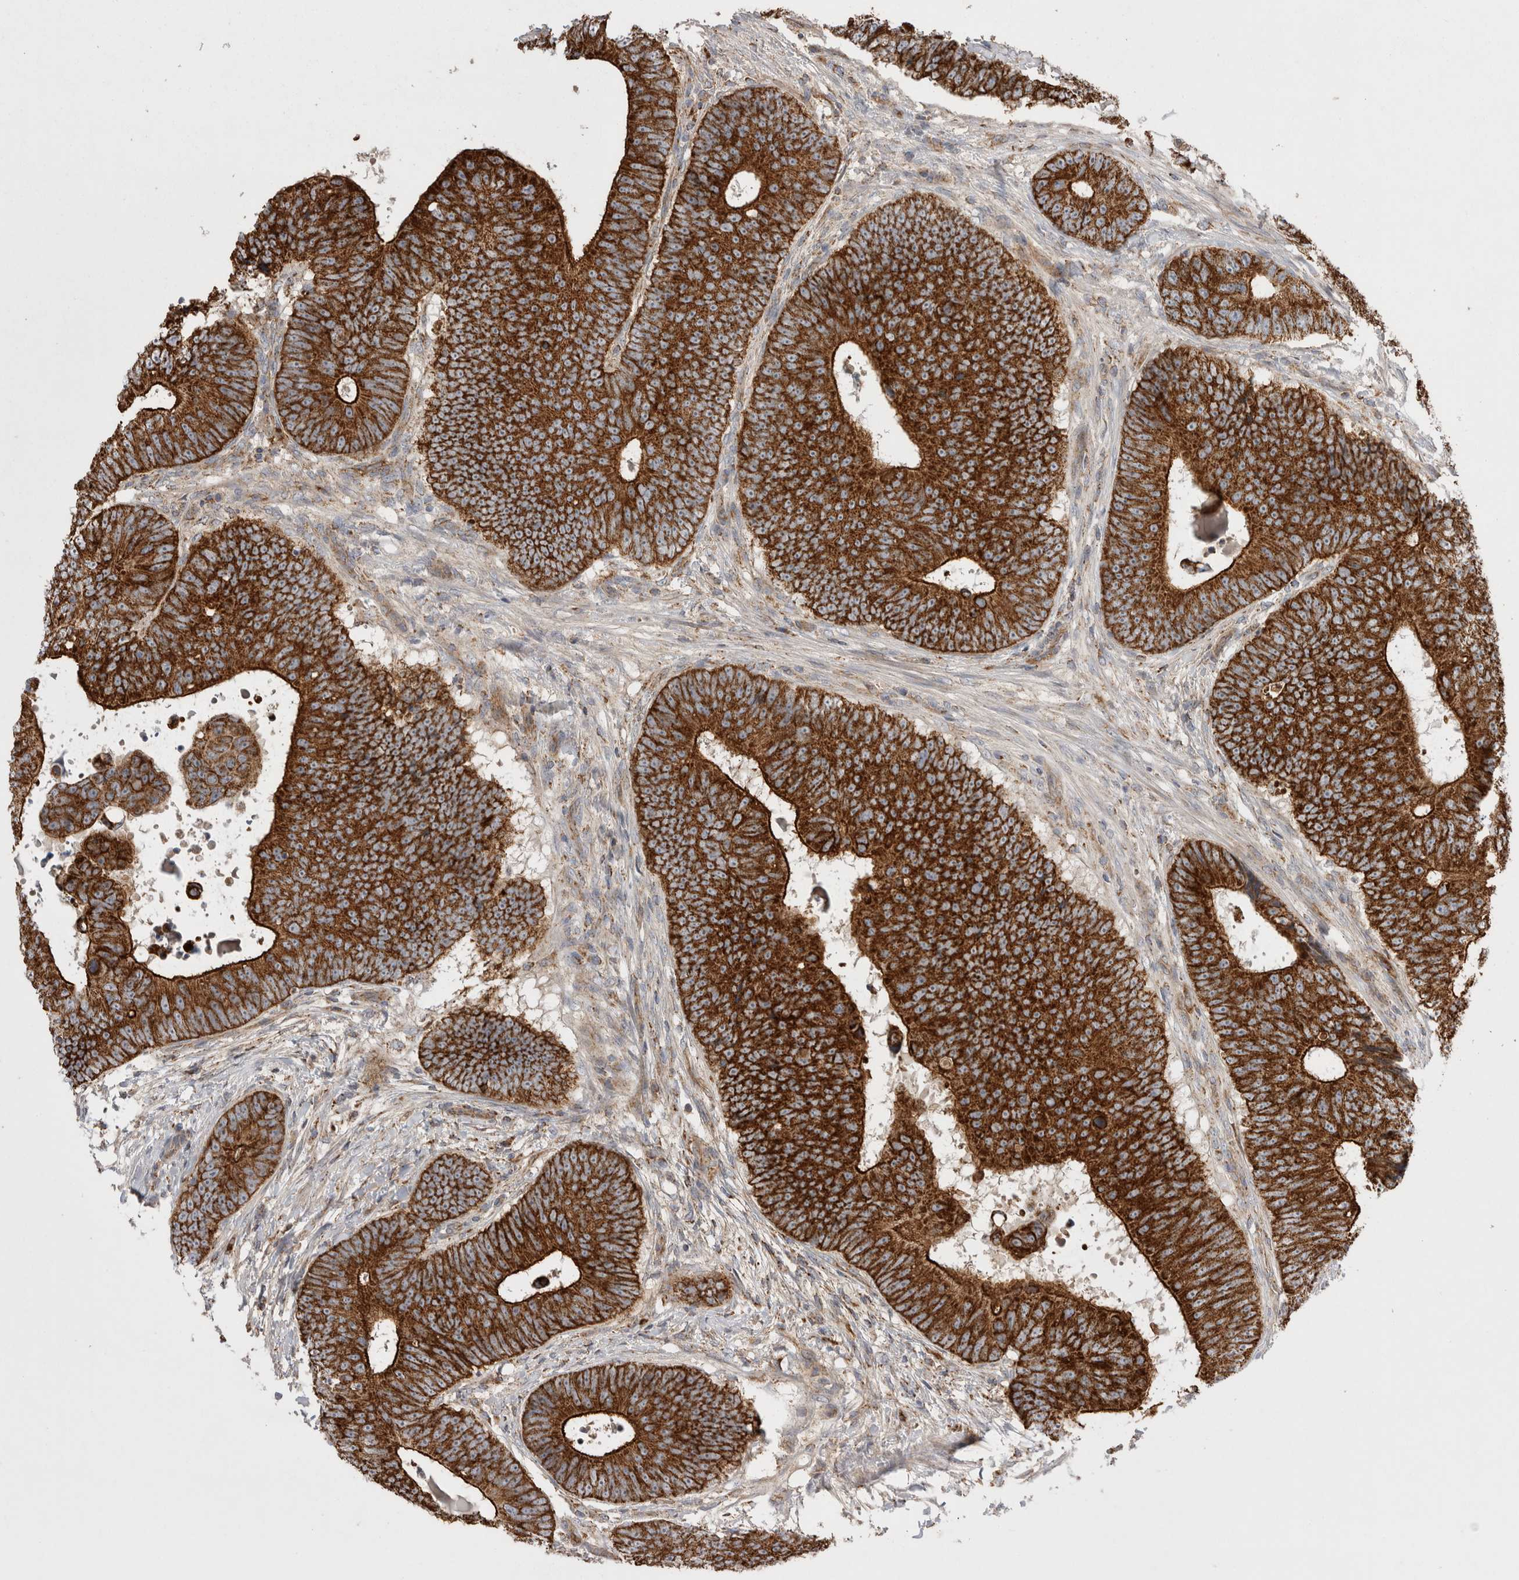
{"staining": {"intensity": "strong", "quantity": ">75%", "location": "cytoplasmic/membranous"}, "tissue": "colorectal cancer", "cell_type": "Tumor cells", "image_type": "cancer", "snomed": [{"axis": "morphology", "description": "Adenocarcinoma, NOS"}, {"axis": "topography", "description": "Colon"}], "caption": "High-magnification brightfield microscopy of colorectal adenocarcinoma stained with DAB (brown) and counterstained with hematoxylin (blue). tumor cells exhibit strong cytoplasmic/membranous expression is seen in approximately>75% of cells.", "gene": "DARS2", "patient": {"sex": "male", "age": 56}}